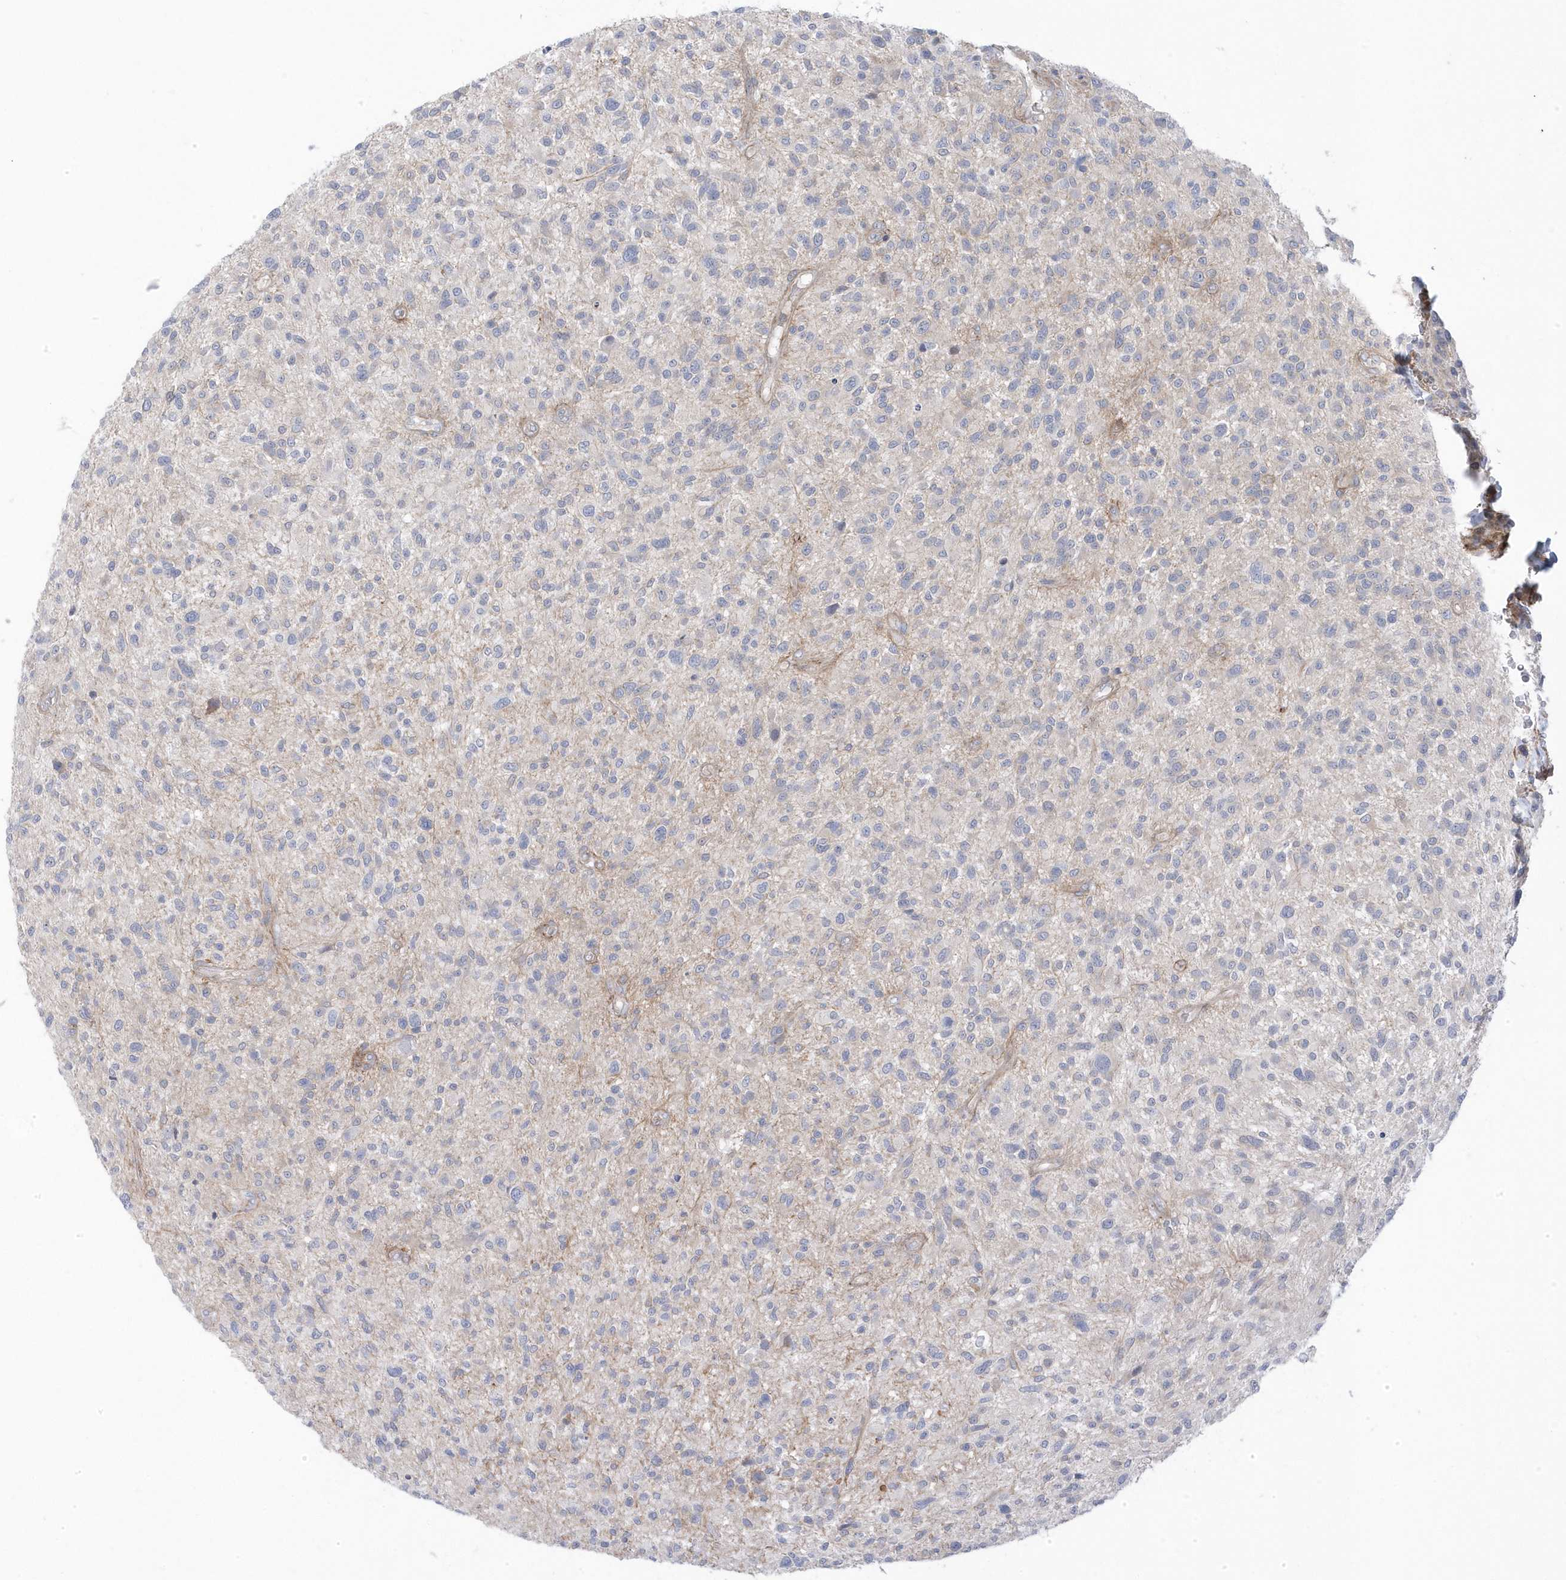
{"staining": {"intensity": "negative", "quantity": "none", "location": "none"}, "tissue": "glioma", "cell_type": "Tumor cells", "image_type": "cancer", "snomed": [{"axis": "morphology", "description": "Glioma, malignant, High grade"}, {"axis": "topography", "description": "Brain"}], "caption": "The immunohistochemistry photomicrograph has no significant positivity in tumor cells of glioma tissue.", "gene": "ANAPC1", "patient": {"sex": "male", "age": 47}}